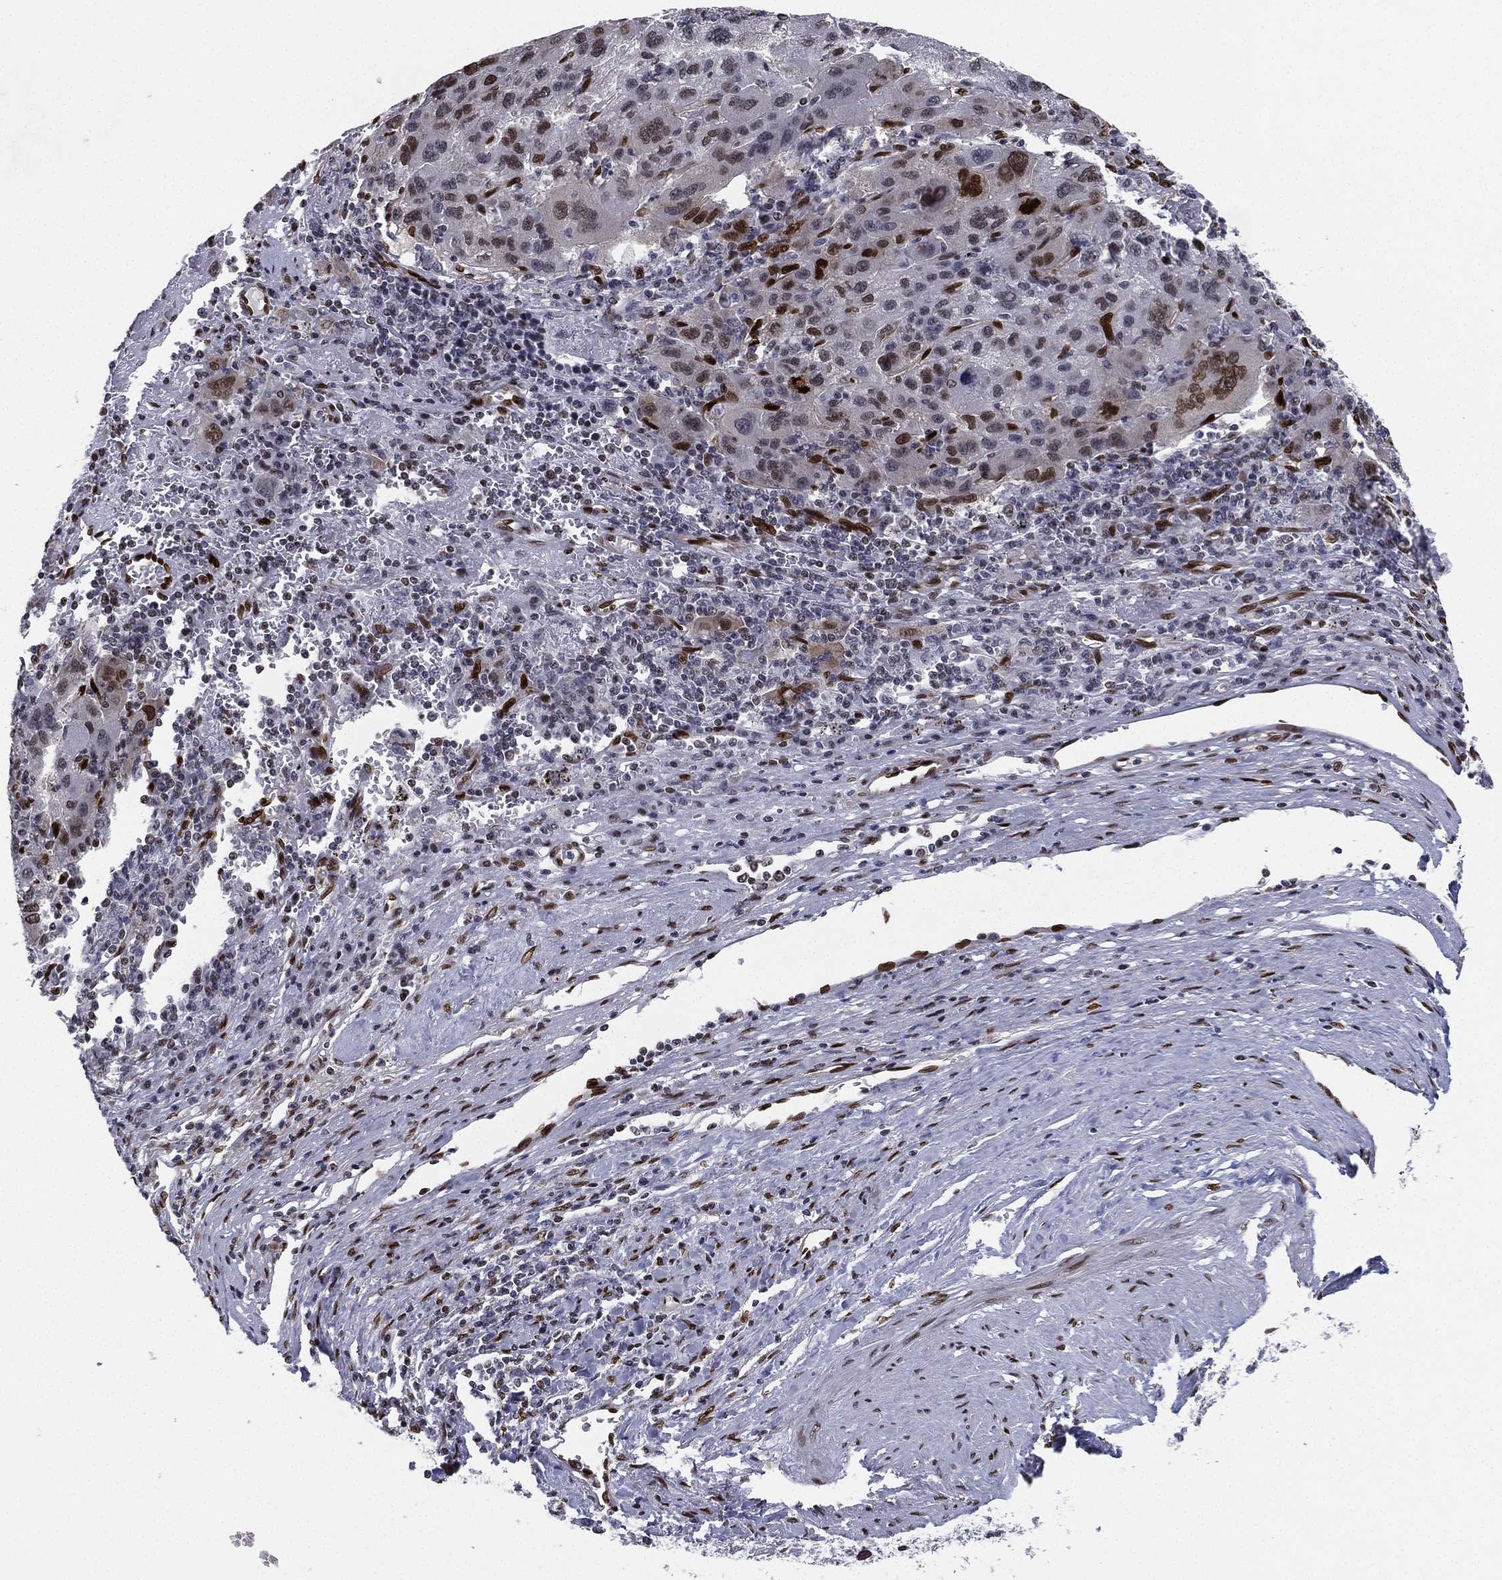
{"staining": {"intensity": "moderate", "quantity": "<25%", "location": "nuclear"}, "tissue": "liver cancer", "cell_type": "Tumor cells", "image_type": "cancer", "snomed": [{"axis": "morphology", "description": "Carcinoma, Hepatocellular, NOS"}, {"axis": "topography", "description": "Liver"}], "caption": "Hepatocellular carcinoma (liver) stained for a protein reveals moderate nuclear positivity in tumor cells.", "gene": "LMNB1", "patient": {"sex": "female", "age": 77}}